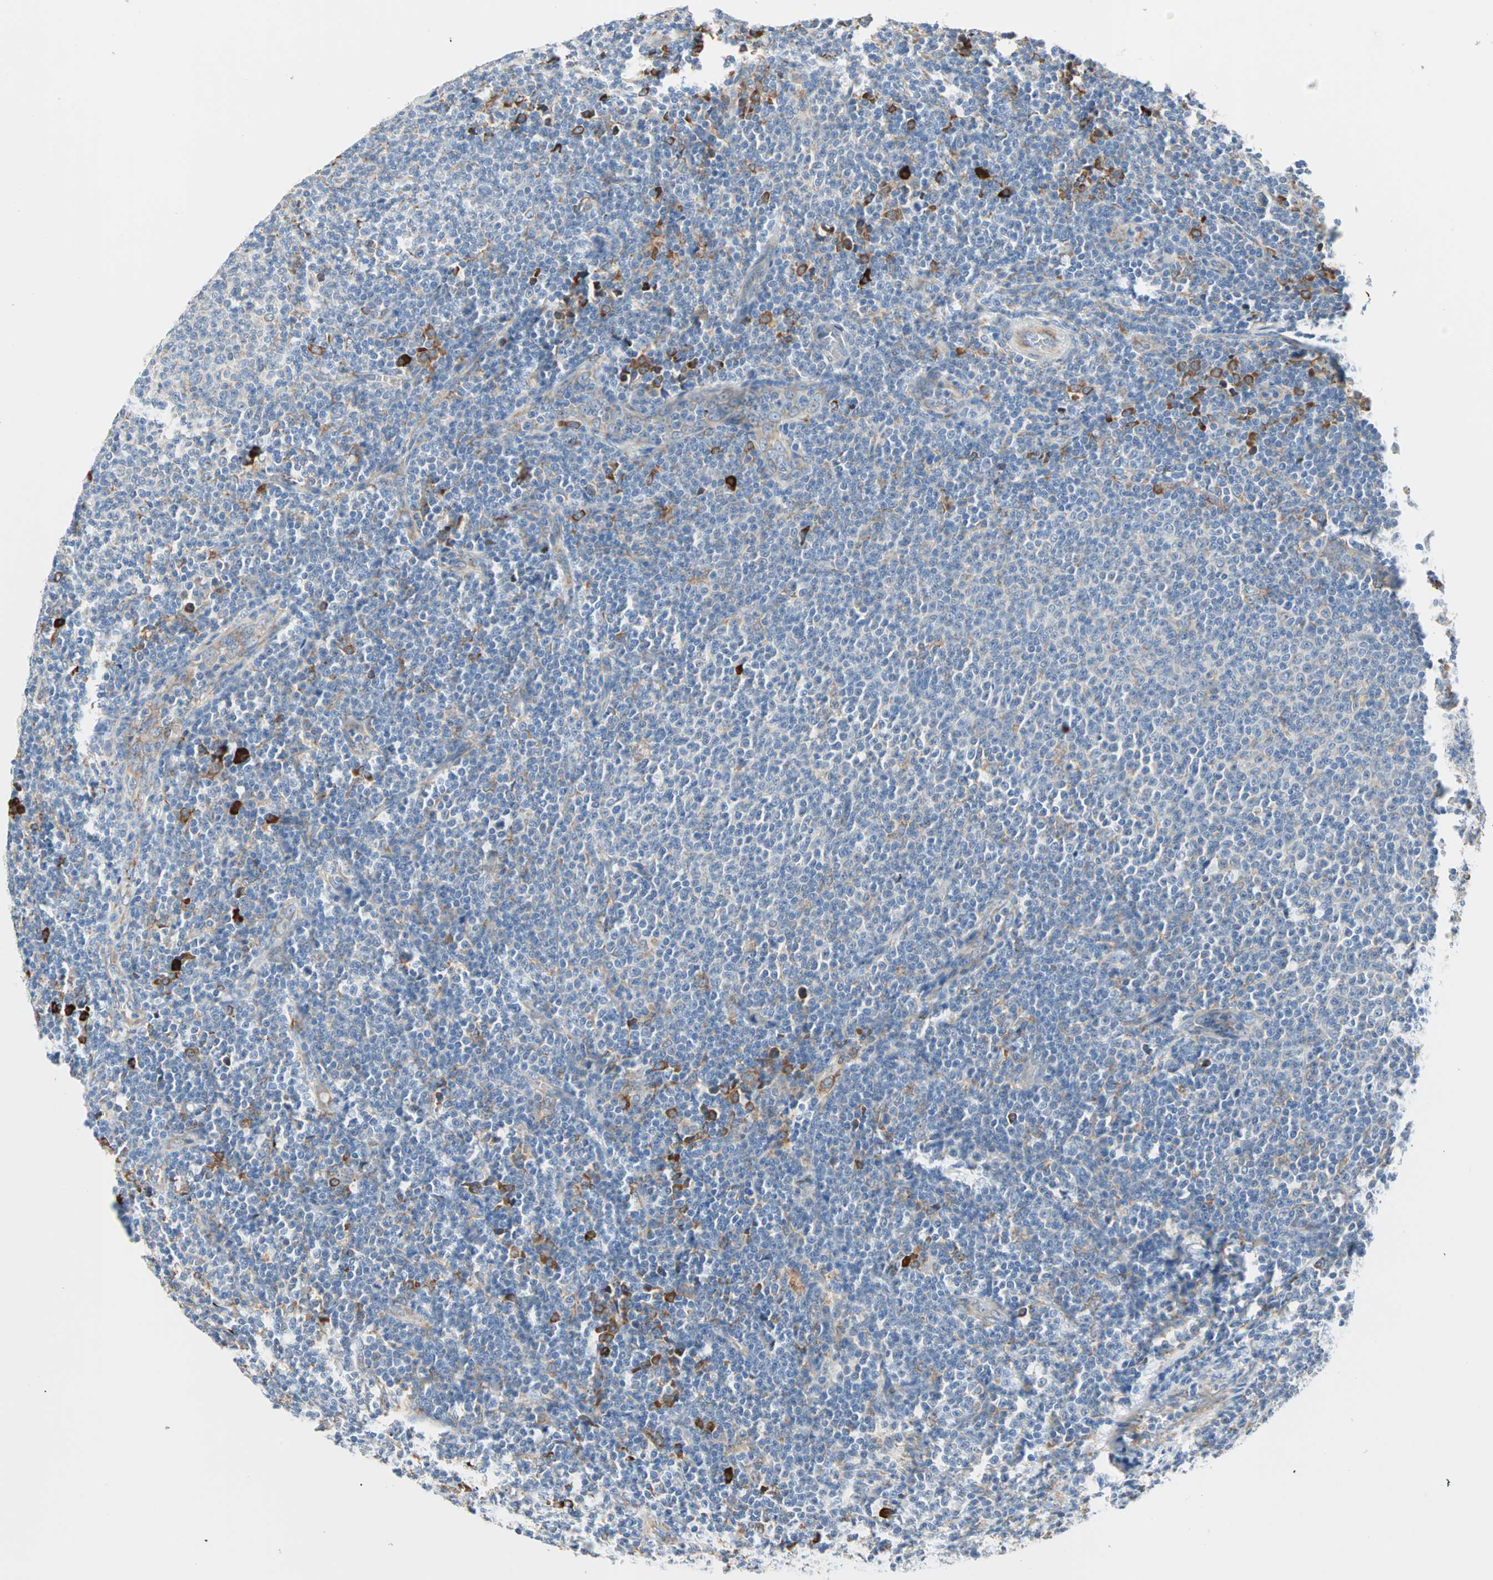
{"staining": {"intensity": "moderate", "quantity": "<25%", "location": "cytoplasmic/membranous"}, "tissue": "lymphoma", "cell_type": "Tumor cells", "image_type": "cancer", "snomed": [{"axis": "morphology", "description": "Malignant lymphoma, non-Hodgkin's type, Low grade"}, {"axis": "topography", "description": "Lymph node"}], "caption": "Protein staining of low-grade malignant lymphoma, non-Hodgkin's type tissue demonstrates moderate cytoplasmic/membranous expression in approximately <25% of tumor cells.", "gene": "PLCXD1", "patient": {"sex": "male", "age": 66}}